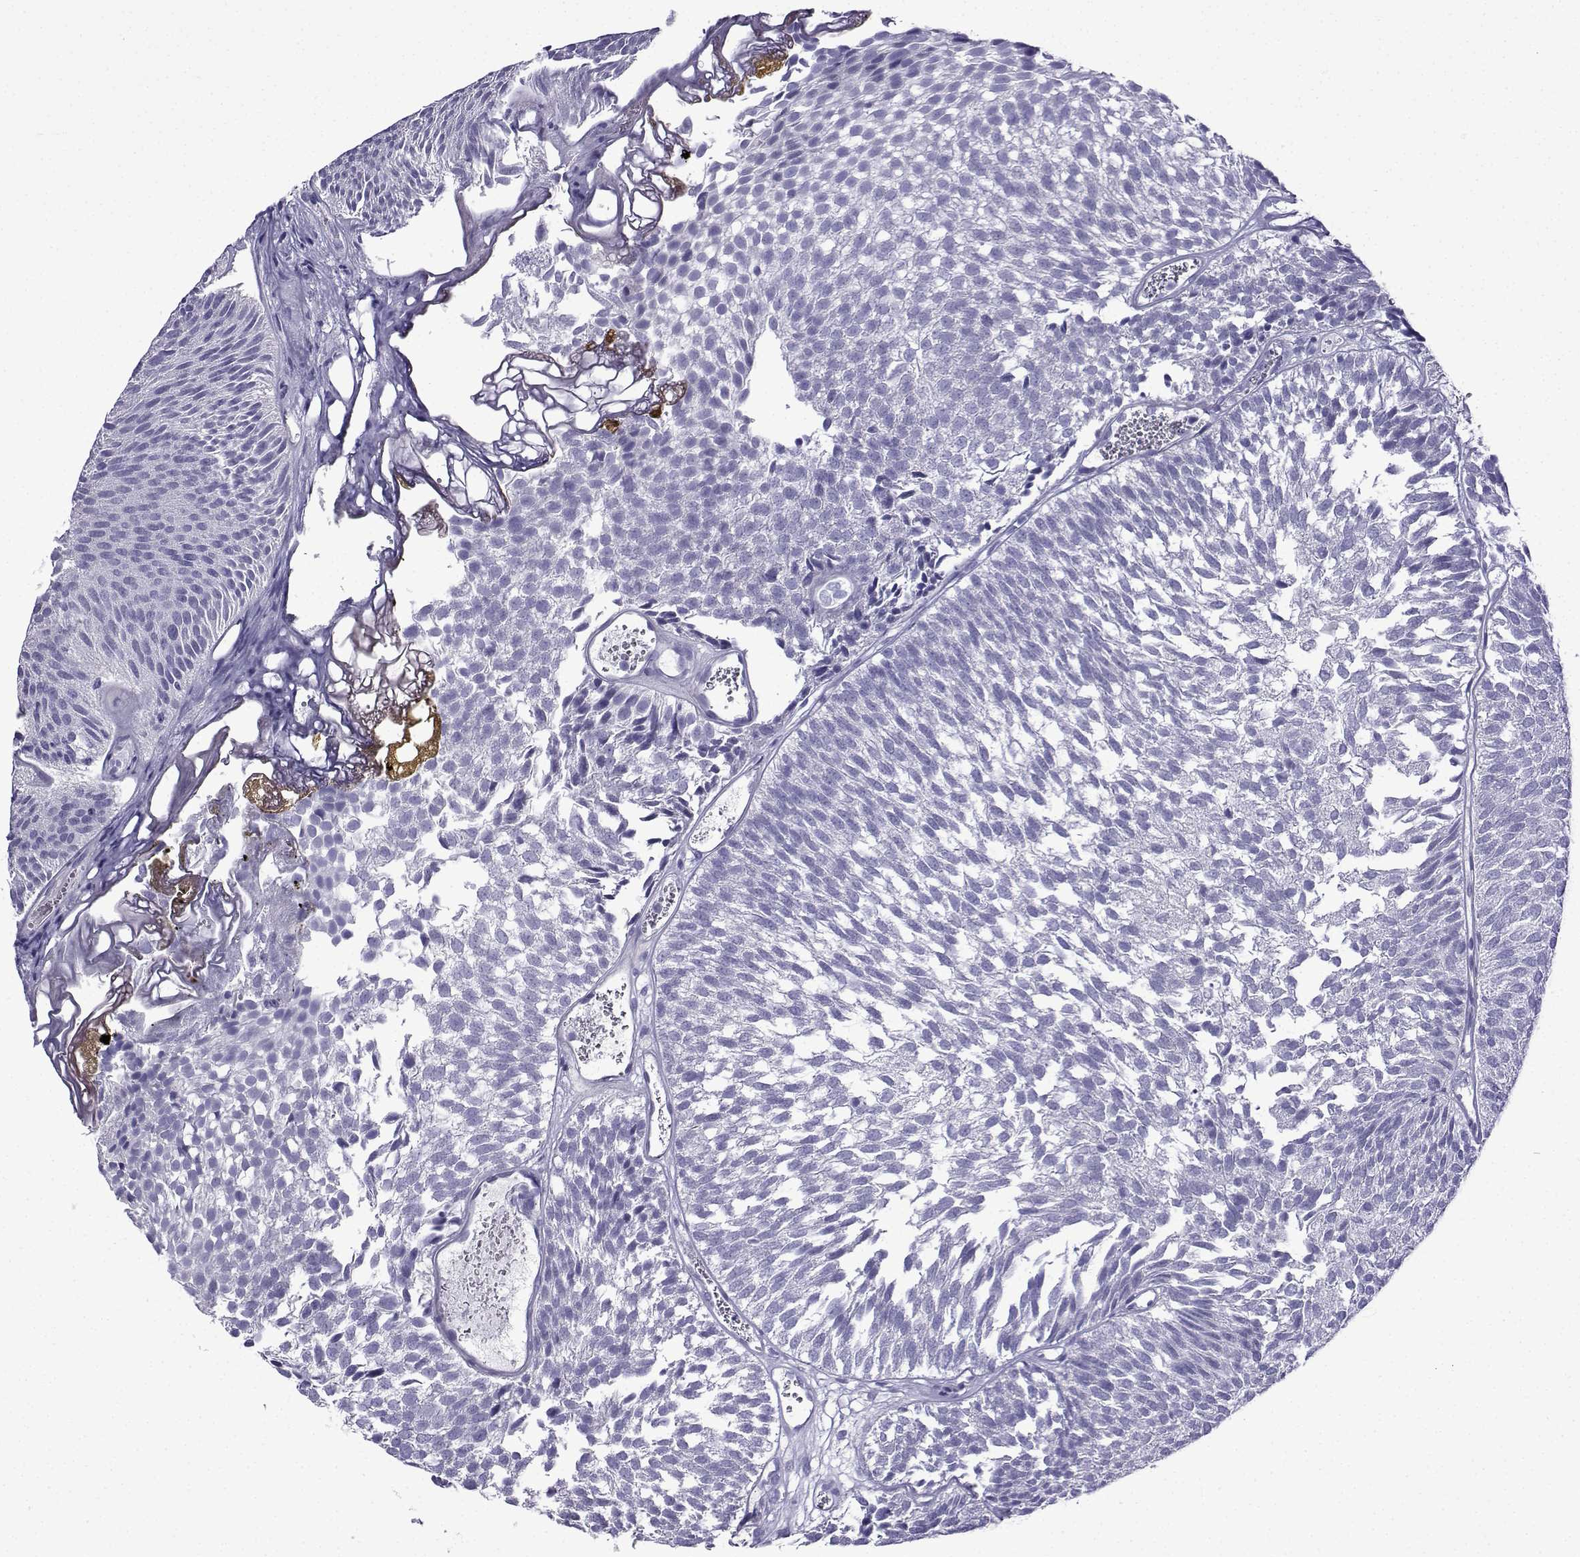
{"staining": {"intensity": "negative", "quantity": "none", "location": "none"}, "tissue": "urothelial cancer", "cell_type": "Tumor cells", "image_type": "cancer", "snomed": [{"axis": "morphology", "description": "Urothelial carcinoma, Low grade"}, {"axis": "topography", "description": "Urinary bladder"}], "caption": "A photomicrograph of urothelial cancer stained for a protein shows no brown staining in tumor cells.", "gene": "KCNF1", "patient": {"sex": "male", "age": 52}}